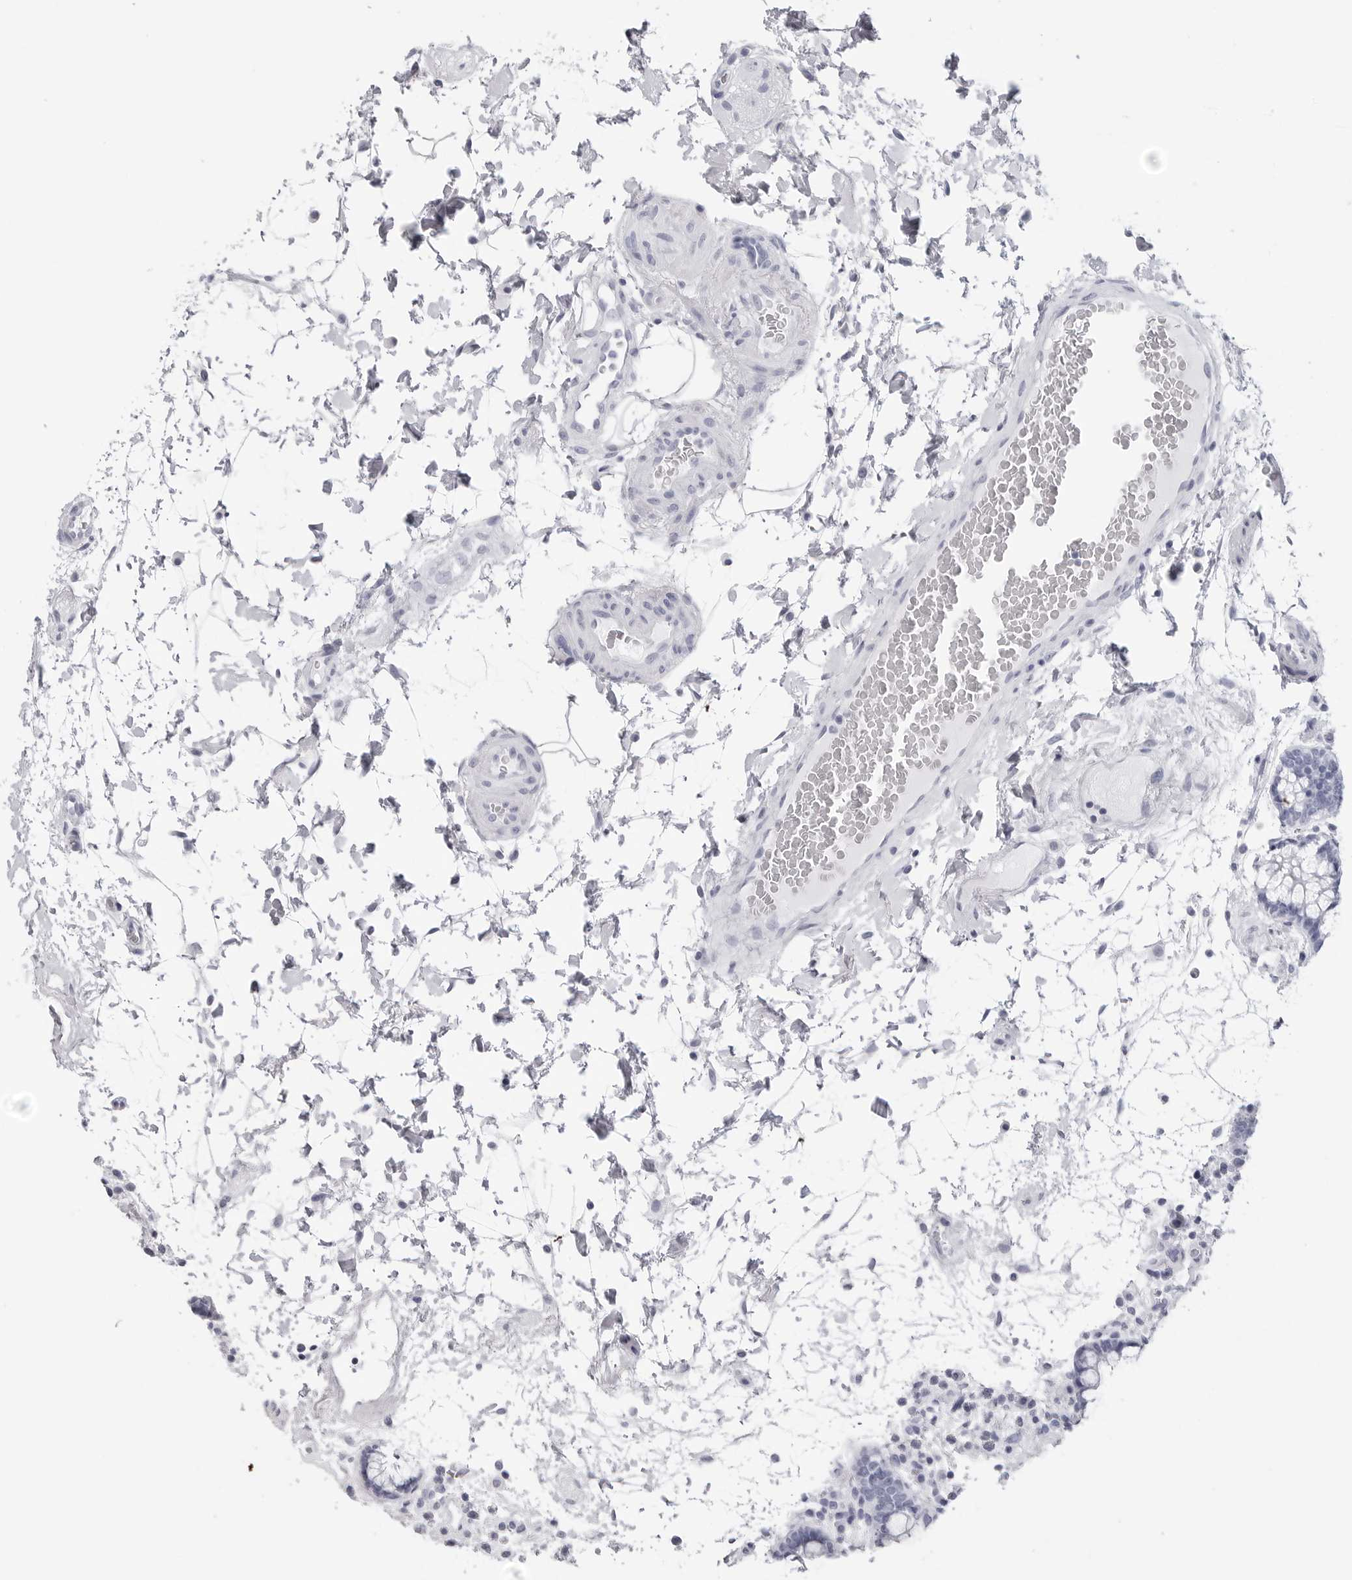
{"staining": {"intensity": "negative", "quantity": "none", "location": "none"}, "tissue": "colon", "cell_type": "Endothelial cells", "image_type": "normal", "snomed": [{"axis": "morphology", "description": "Normal tissue, NOS"}, {"axis": "topography", "description": "Colon"}], "caption": "Immunohistochemistry (IHC) micrograph of normal colon stained for a protein (brown), which displays no positivity in endothelial cells. (Stains: DAB IHC with hematoxylin counter stain, Microscopy: brightfield microscopy at high magnification).", "gene": "CST2", "patient": {"sex": "female", "age": 79}}